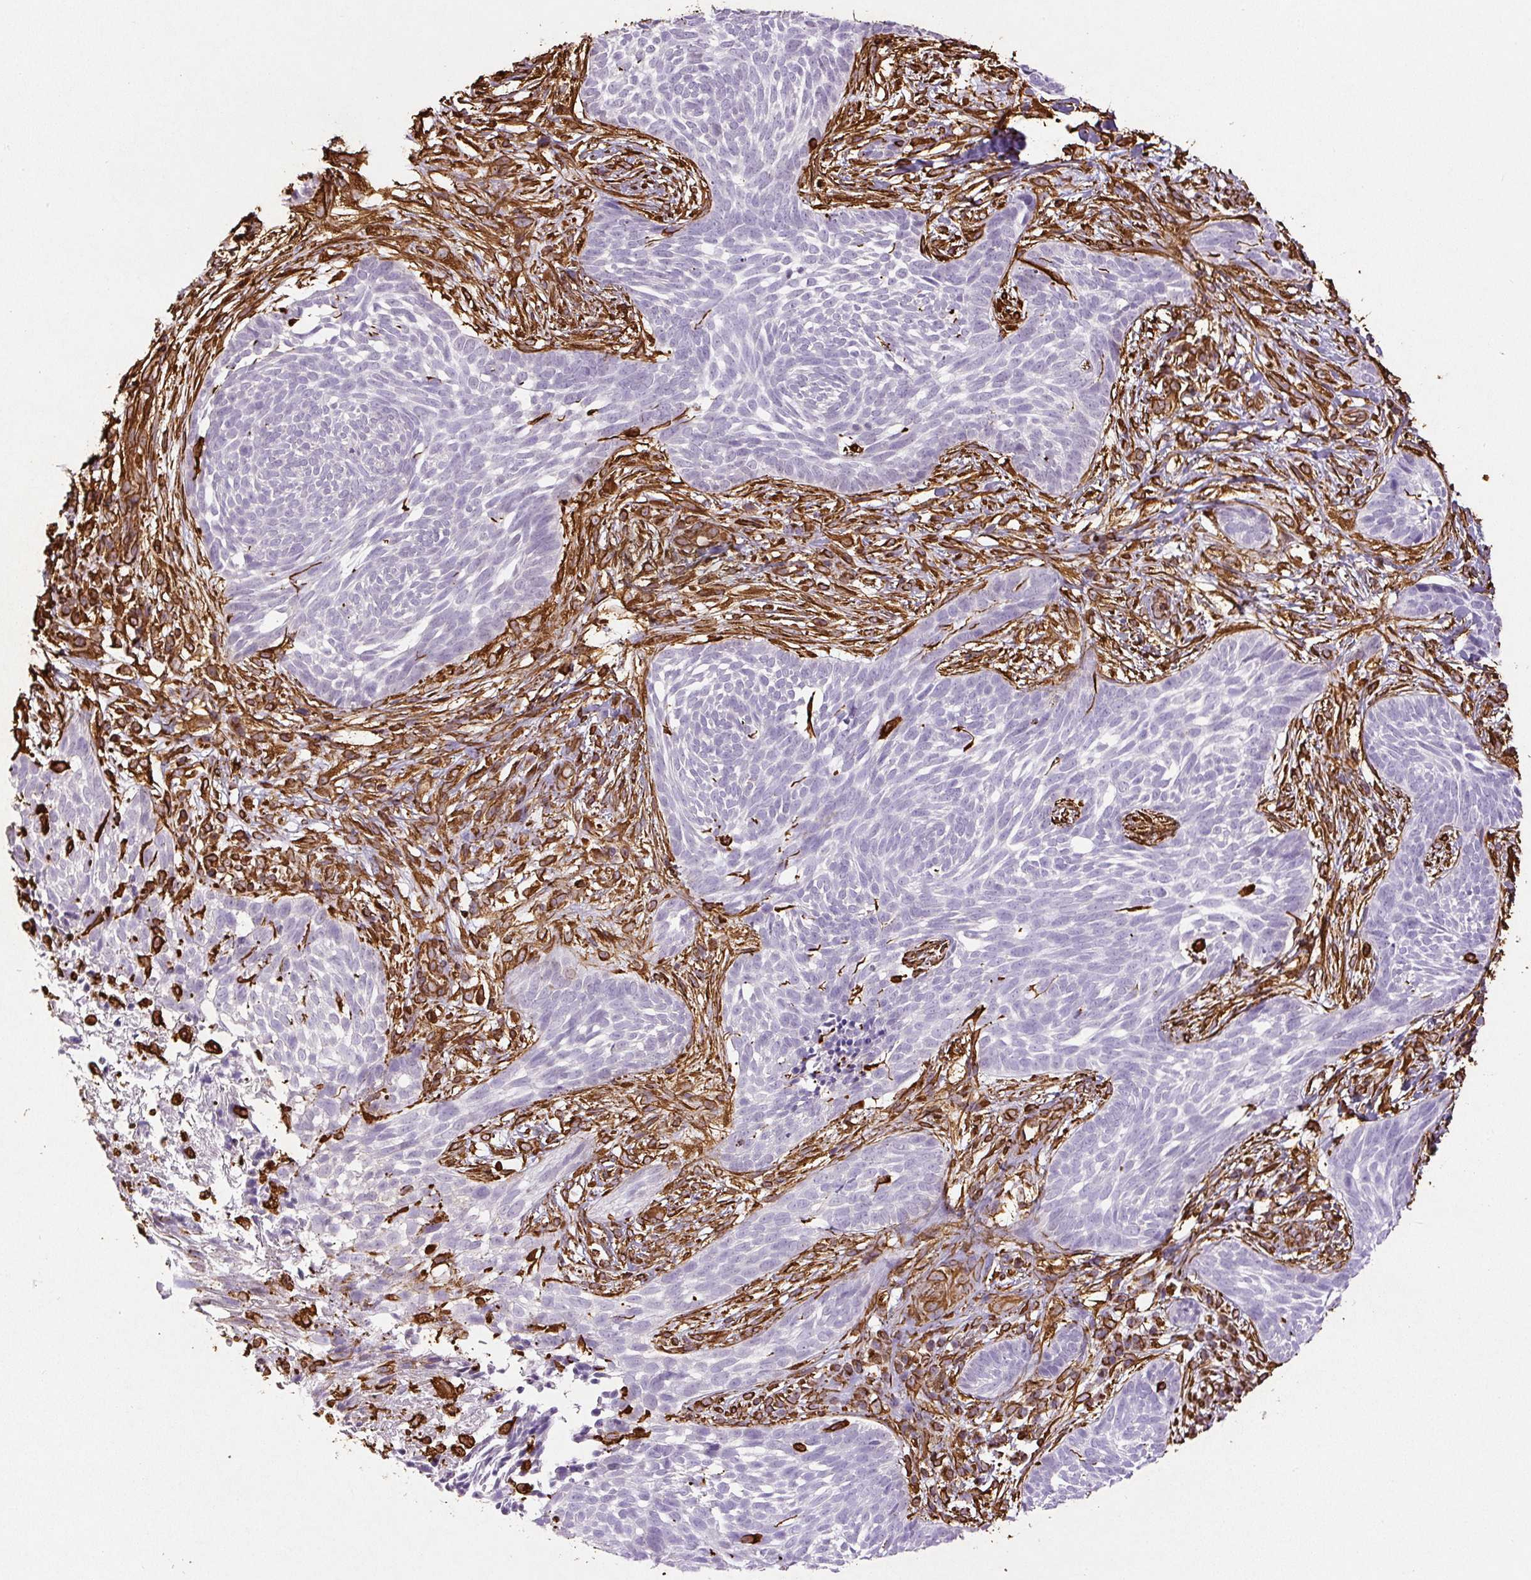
{"staining": {"intensity": "negative", "quantity": "none", "location": "none"}, "tissue": "skin cancer", "cell_type": "Tumor cells", "image_type": "cancer", "snomed": [{"axis": "morphology", "description": "Basal cell carcinoma"}, {"axis": "topography", "description": "Skin"}, {"axis": "topography", "description": "Skin, foot"}], "caption": "Protein analysis of basal cell carcinoma (skin) demonstrates no significant expression in tumor cells.", "gene": "VIM", "patient": {"sex": "female", "age": 86}}